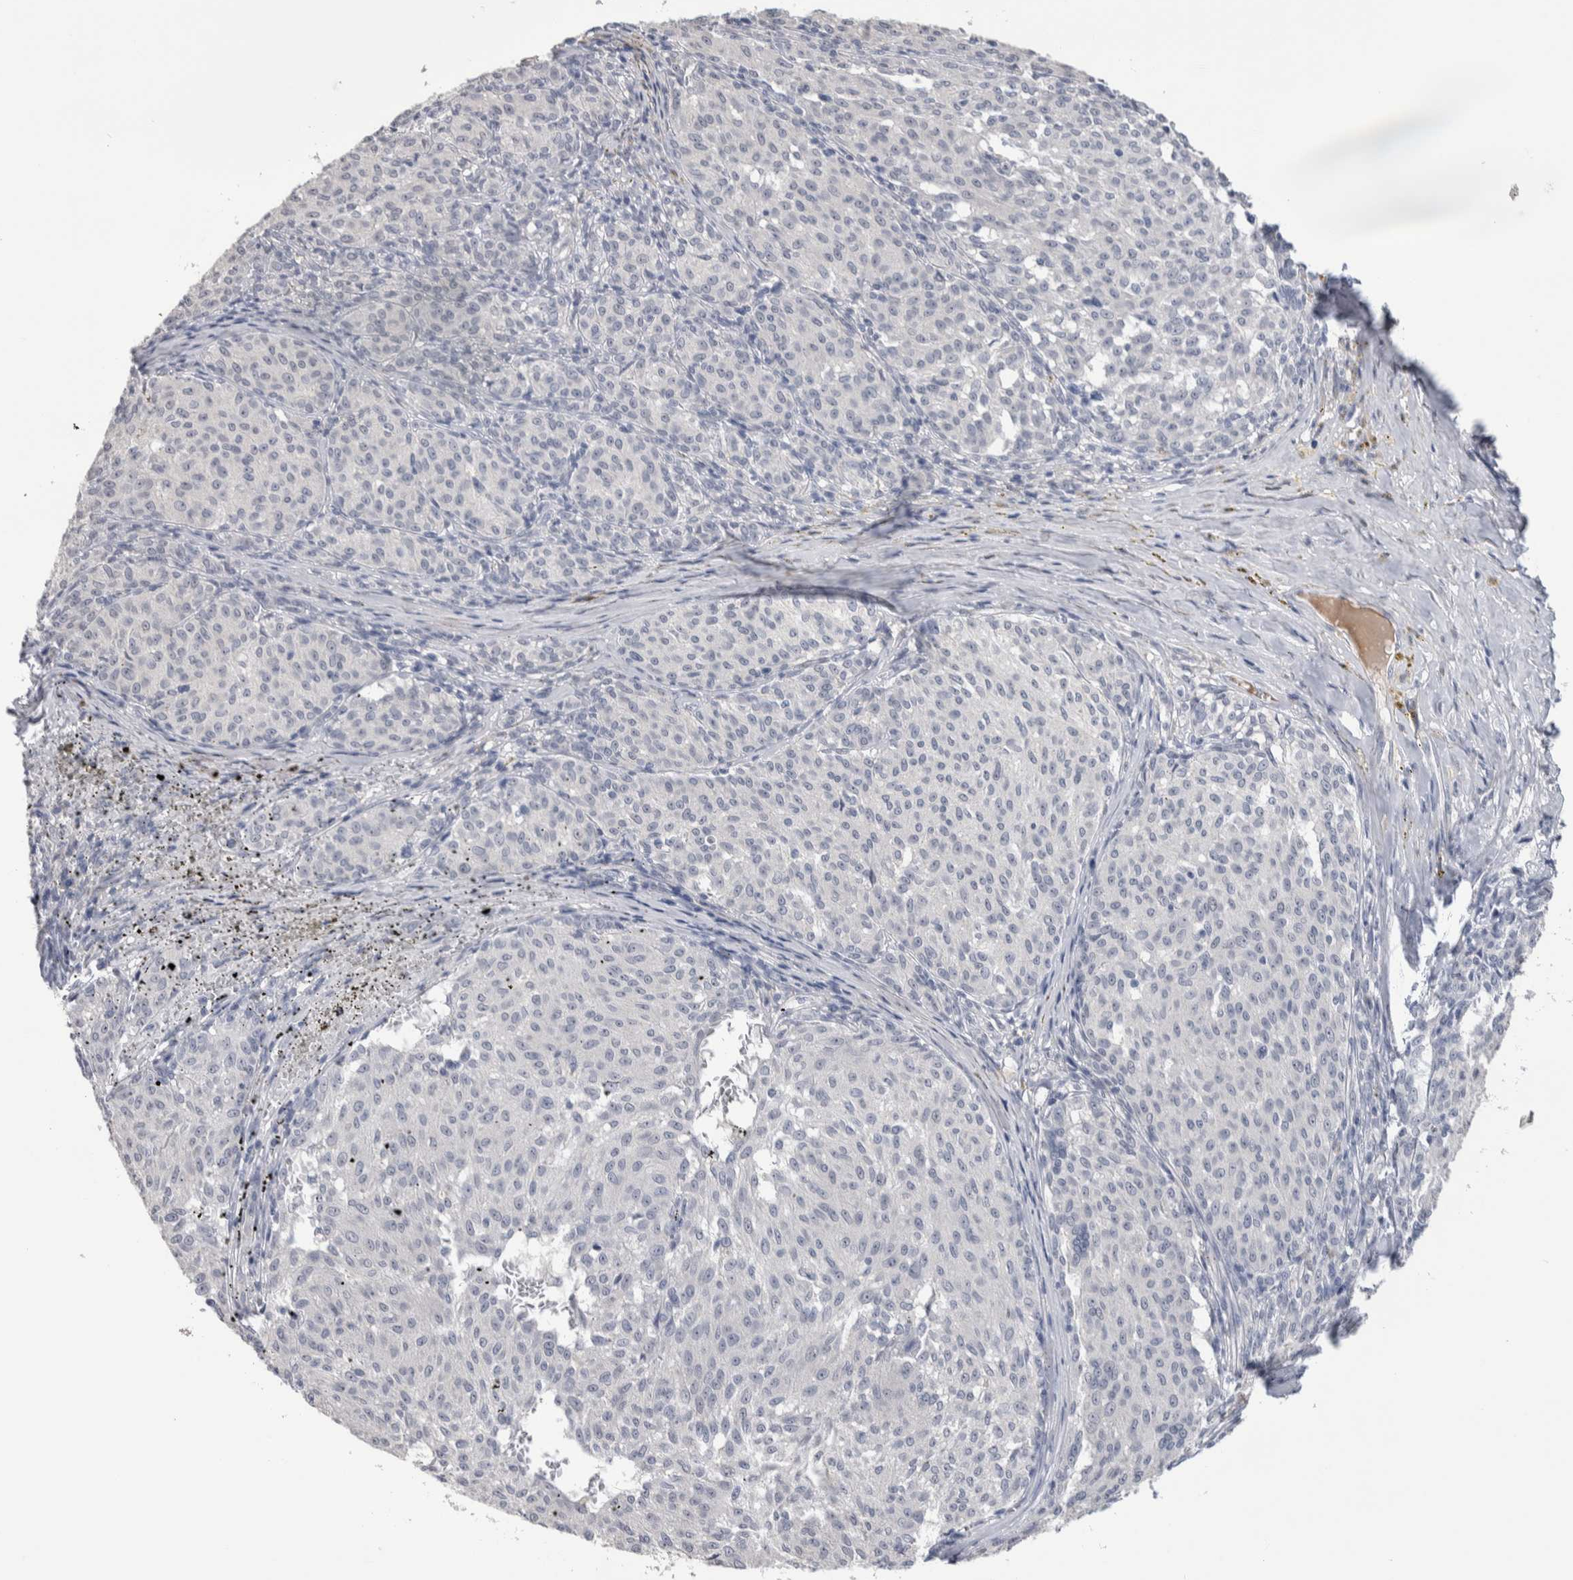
{"staining": {"intensity": "negative", "quantity": "none", "location": "none"}, "tissue": "melanoma", "cell_type": "Tumor cells", "image_type": "cancer", "snomed": [{"axis": "morphology", "description": "Malignant melanoma, NOS"}, {"axis": "topography", "description": "Skin"}], "caption": "Micrograph shows no significant protein positivity in tumor cells of melanoma. (DAB (3,3'-diaminobenzidine) IHC, high magnification).", "gene": "TMEM102", "patient": {"sex": "female", "age": 72}}